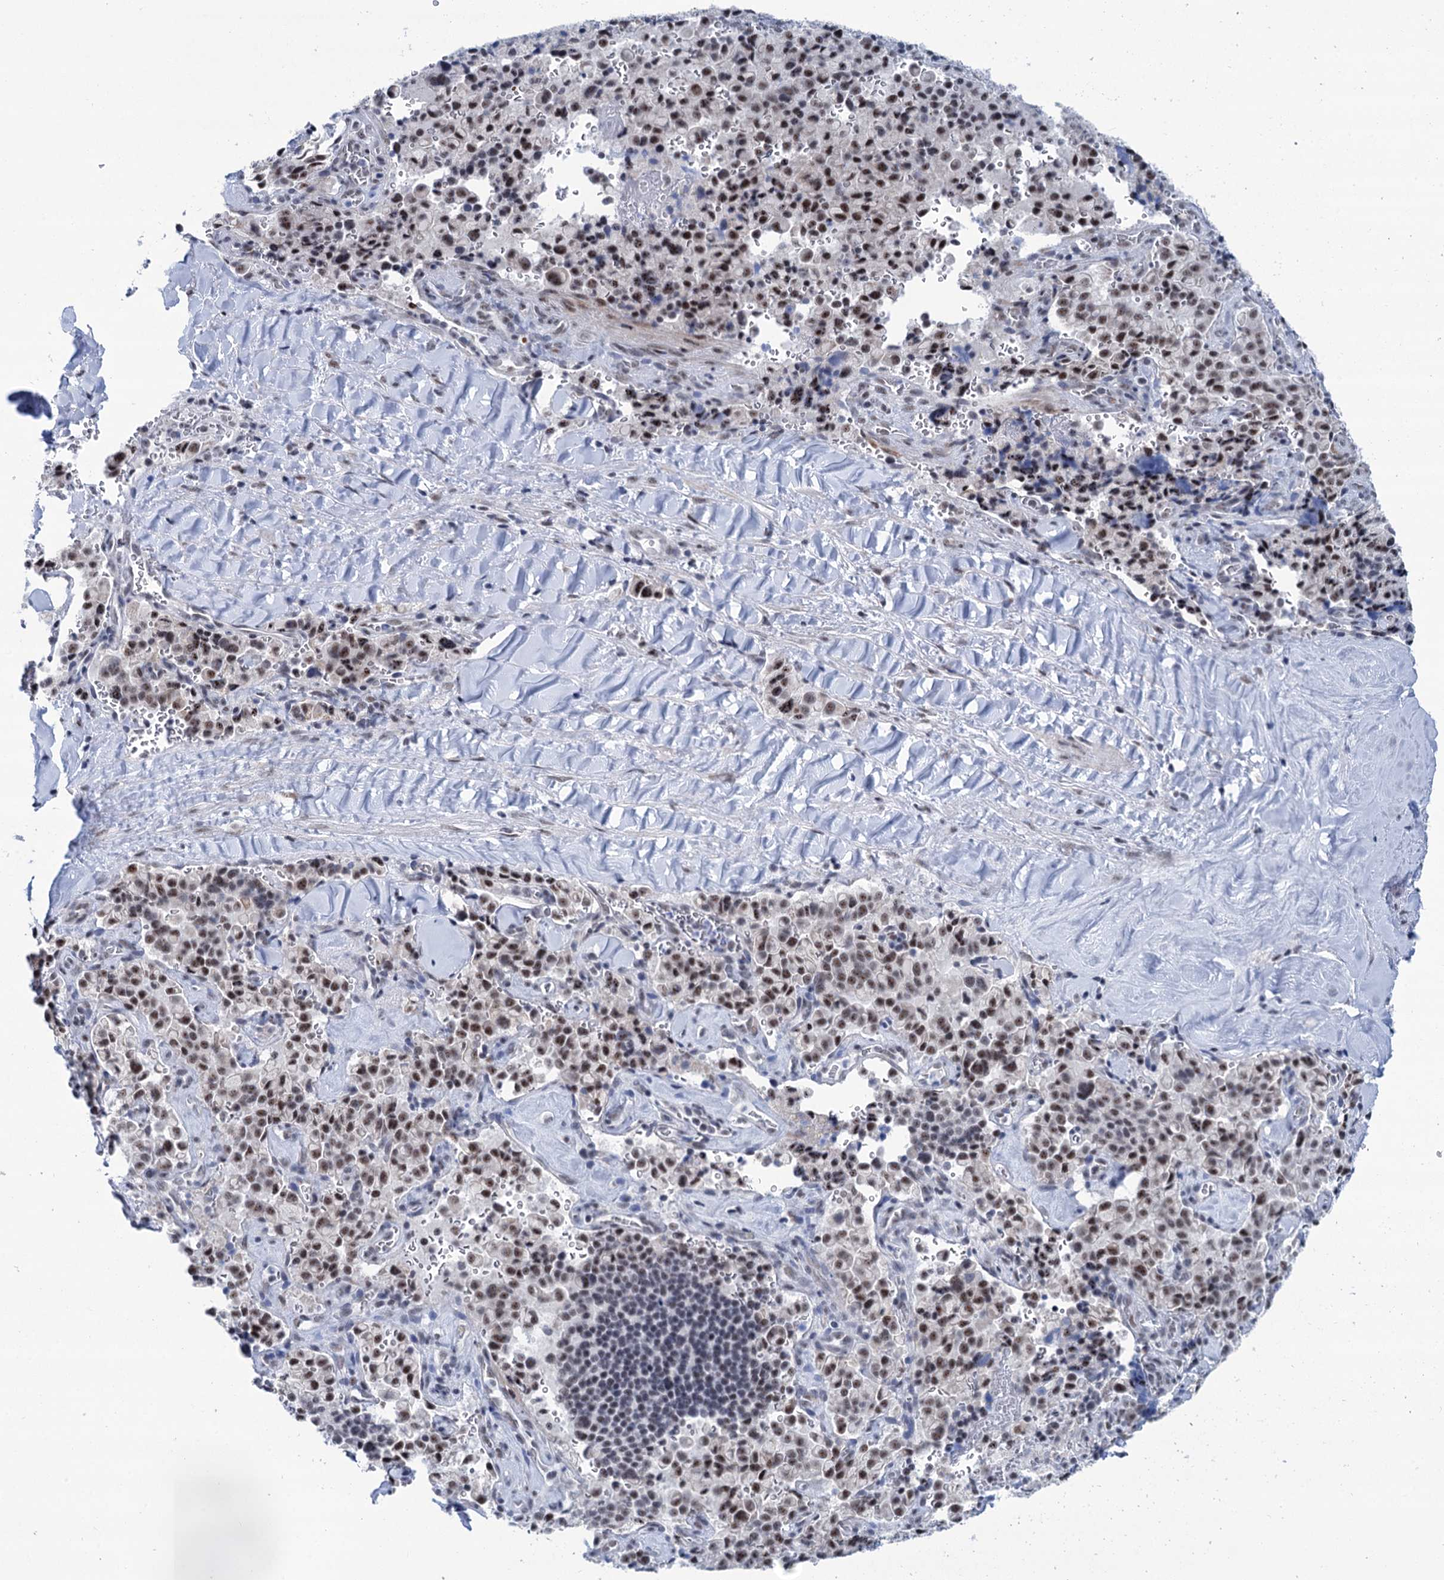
{"staining": {"intensity": "moderate", "quantity": ">75%", "location": "nuclear"}, "tissue": "pancreatic cancer", "cell_type": "Tumor cells", "image_type": "cancer", "snomed": [{"axis": "morphology", "description": "Adenocarcinoma, NOS"}, {"axis": "topography", "description": "Pancreas"}], "caption": "Adenocarcinoma (pancreatic) stained for a protein displays moderate nuclear positivity in tumor cells.", "gene": "SREK1", "patient": {"sex": "male", "age": 65}}